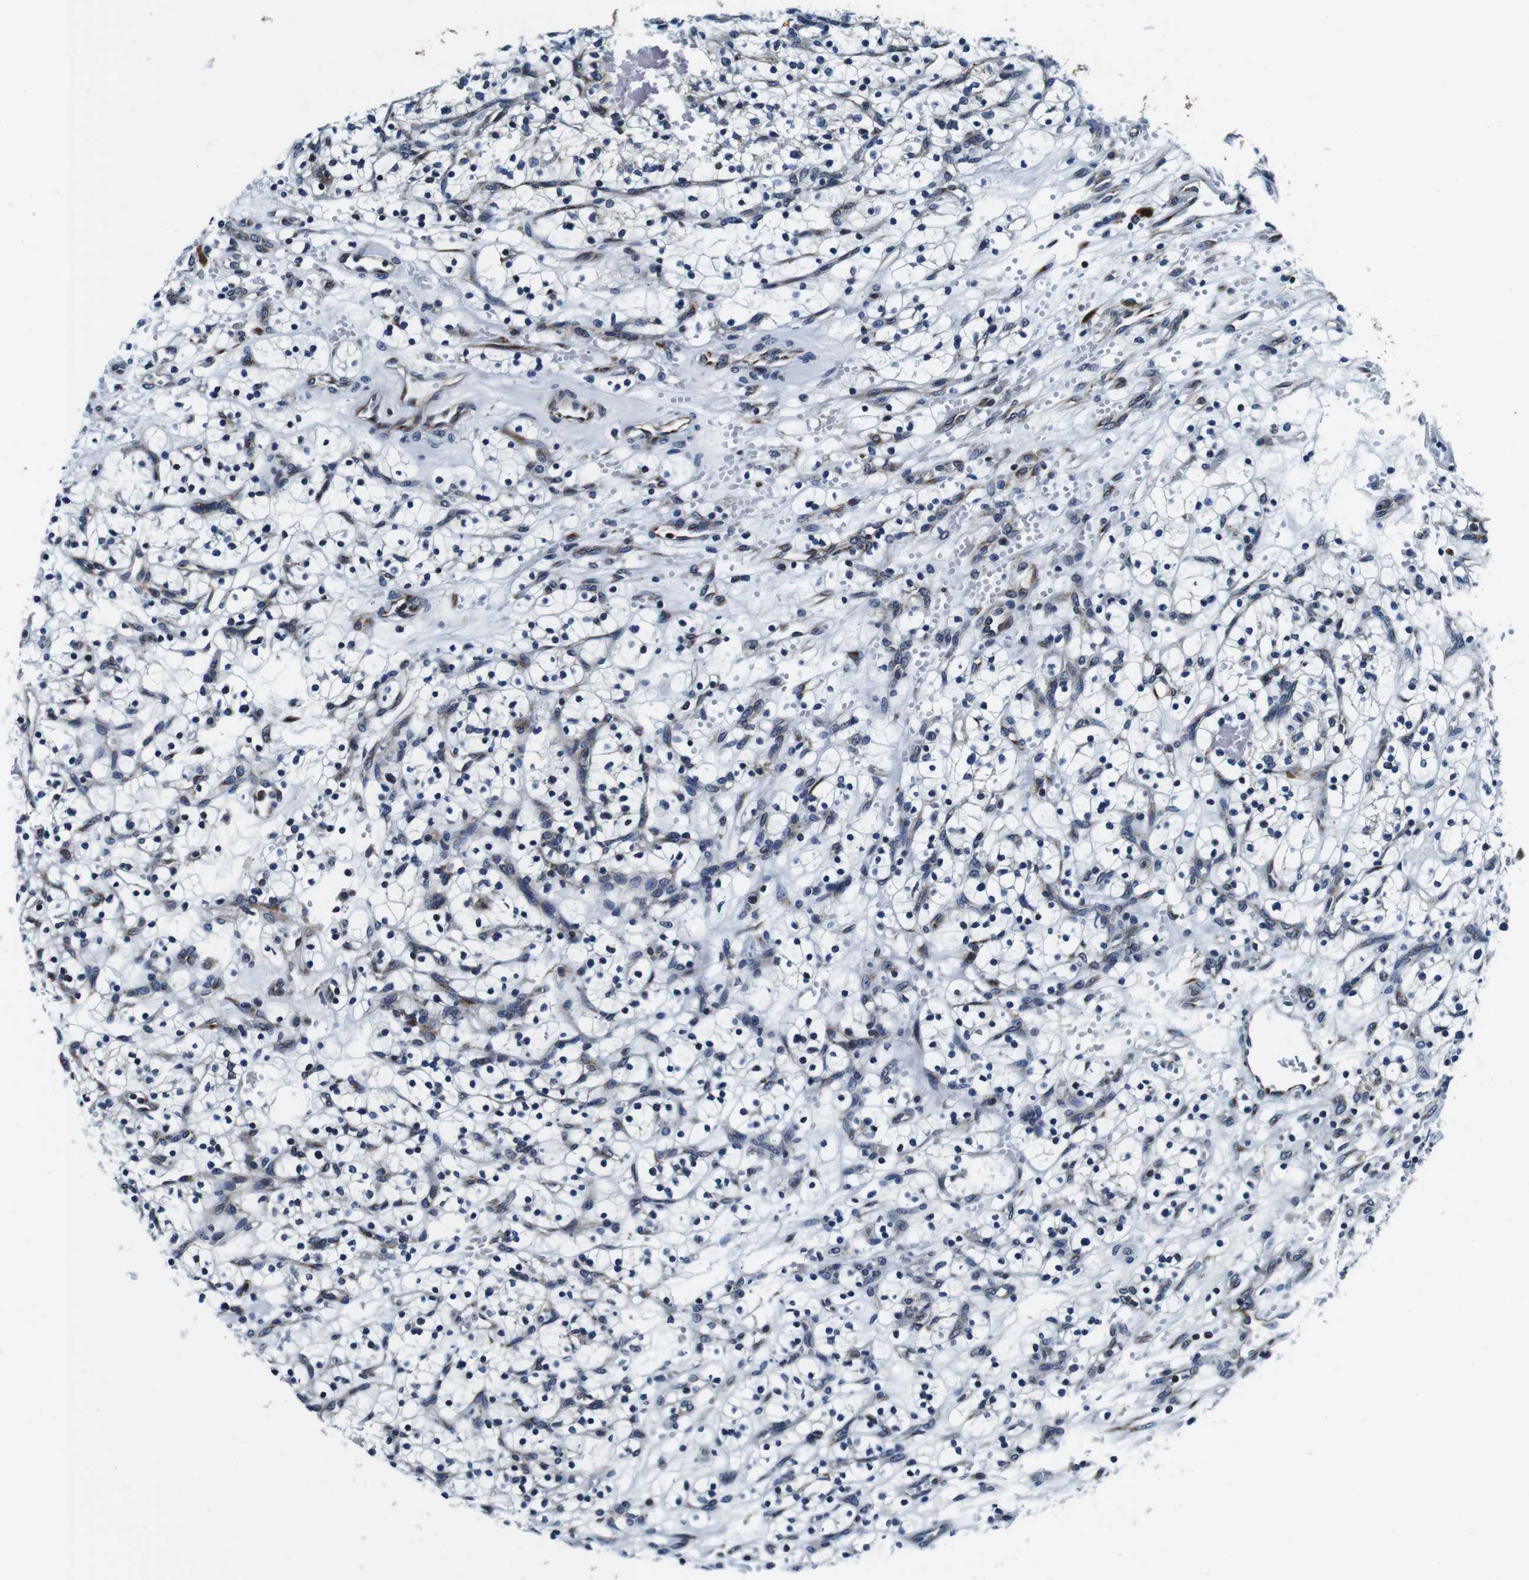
{"staining": {"intensity": "negative", "quantity": "none", "location": "none"}, "tissue": "renal cancer", "cell_type": "Tumor cells", "image_type": "cancer", "snomed": [{"axis": "morphology", "description": "Adenocarcinoma, NOS"}, {"axis": "topography", "description": "Kidney"}], "caption": "A high-resolution image shows immunohistochemistry staining of renal cancer (adenocarcinoma), which demonstrates no significant staining in tumor cells.", "gene": "FAR2", "patient": {"sex": "female", "age": 57}}